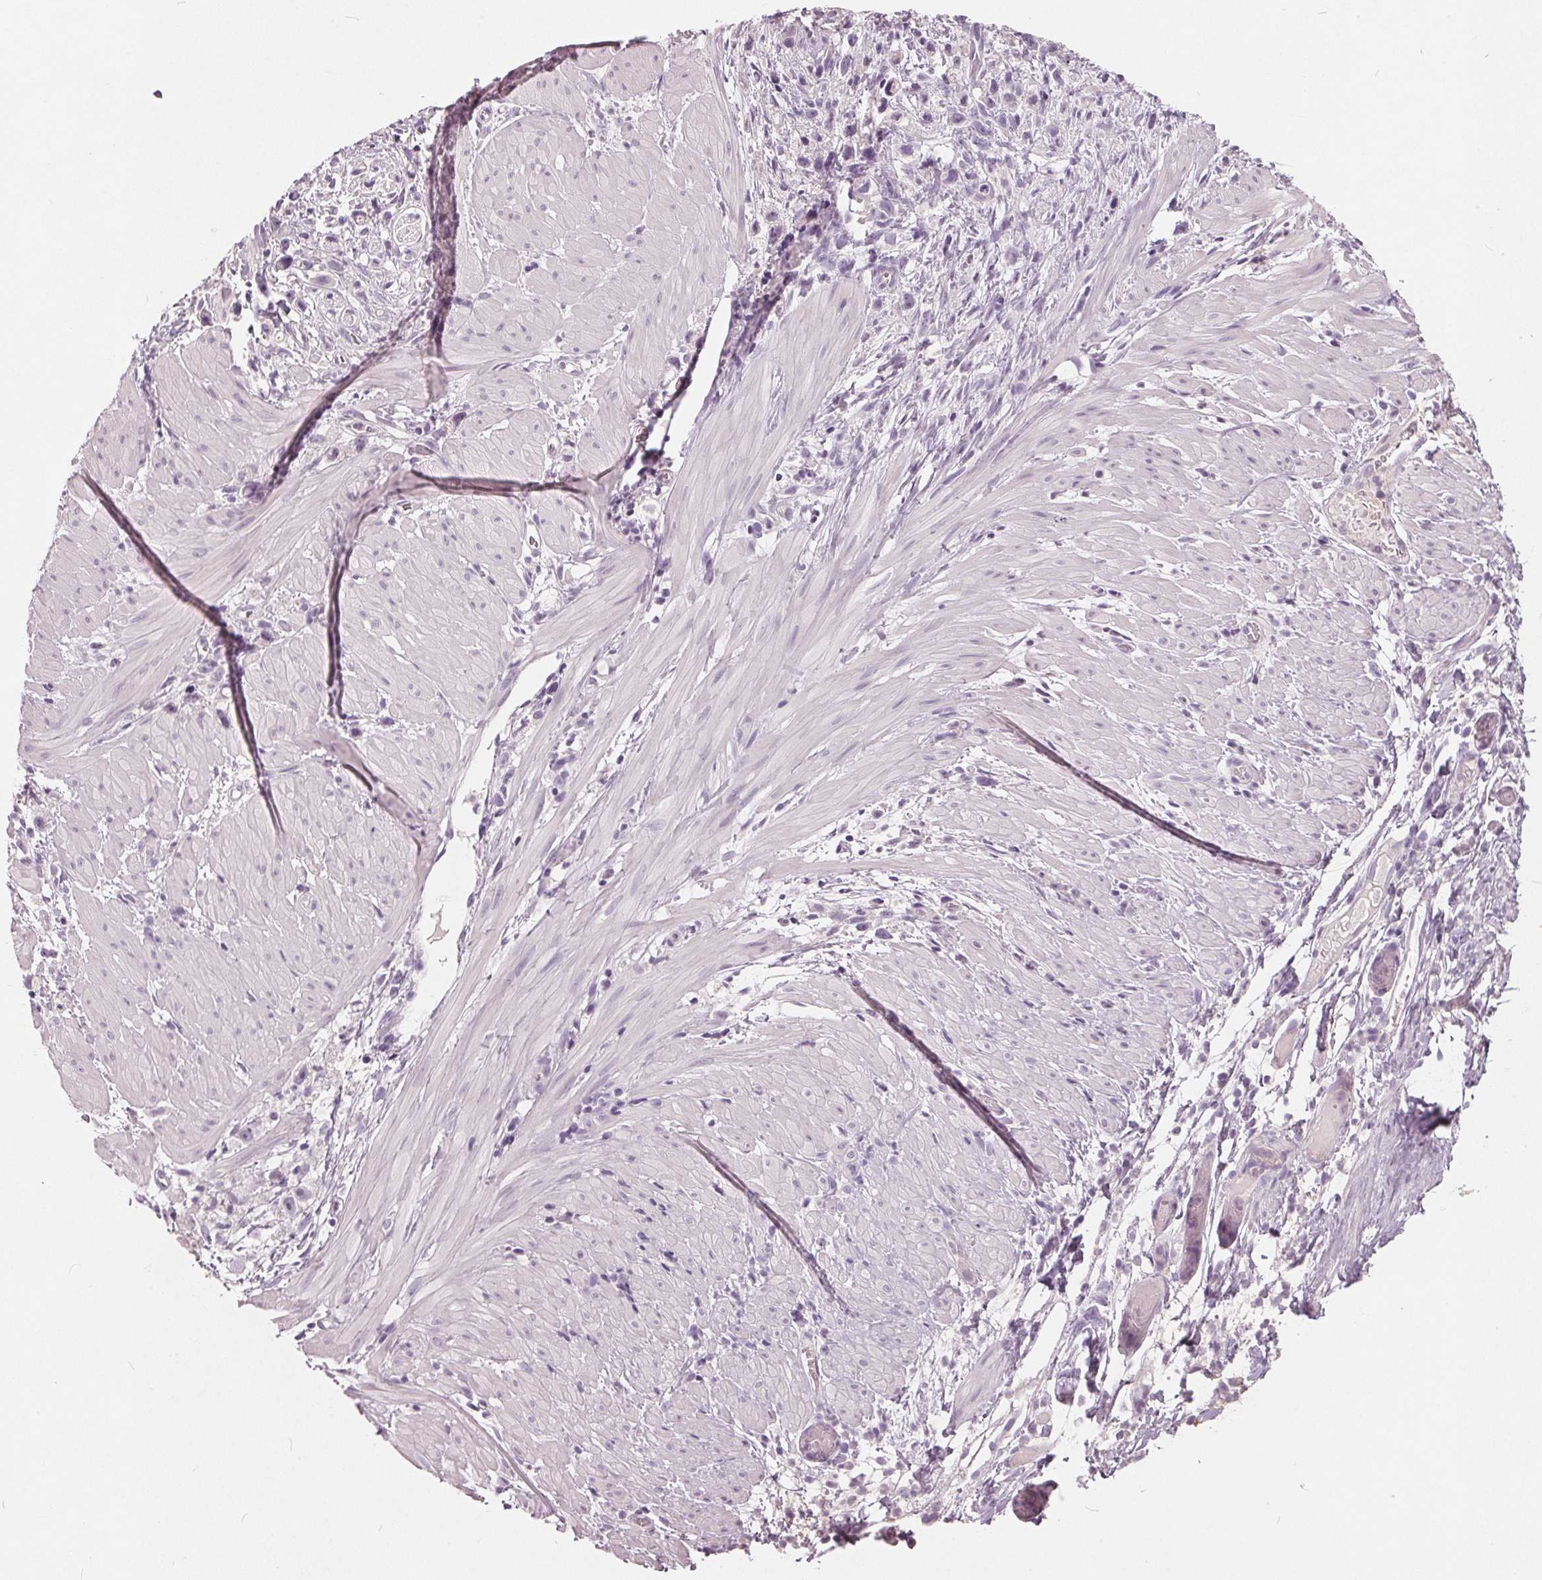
{"staining": {"intensity": "negative", "quantity": "none", "location": "none"}, "tissue": "stomach cancer", "cell_type": "Tumor cells", "image_type": "cancer", "snomed": [{"axis": "morphology", "description": "Adenocarcinoma, NOS"}, {"axis": "topography", "description": "Stomach"}], "caption": "Immunohistochemical staining of human stomach cancer (adenocarcinoma) shows no significant positivity in tumor cells. The staining is performed using DAB brown chromogen with nuclei counter-stained in using hematoxylin.", "gene": "TKFC", "patient": {"sex": "female", "age": 59}}